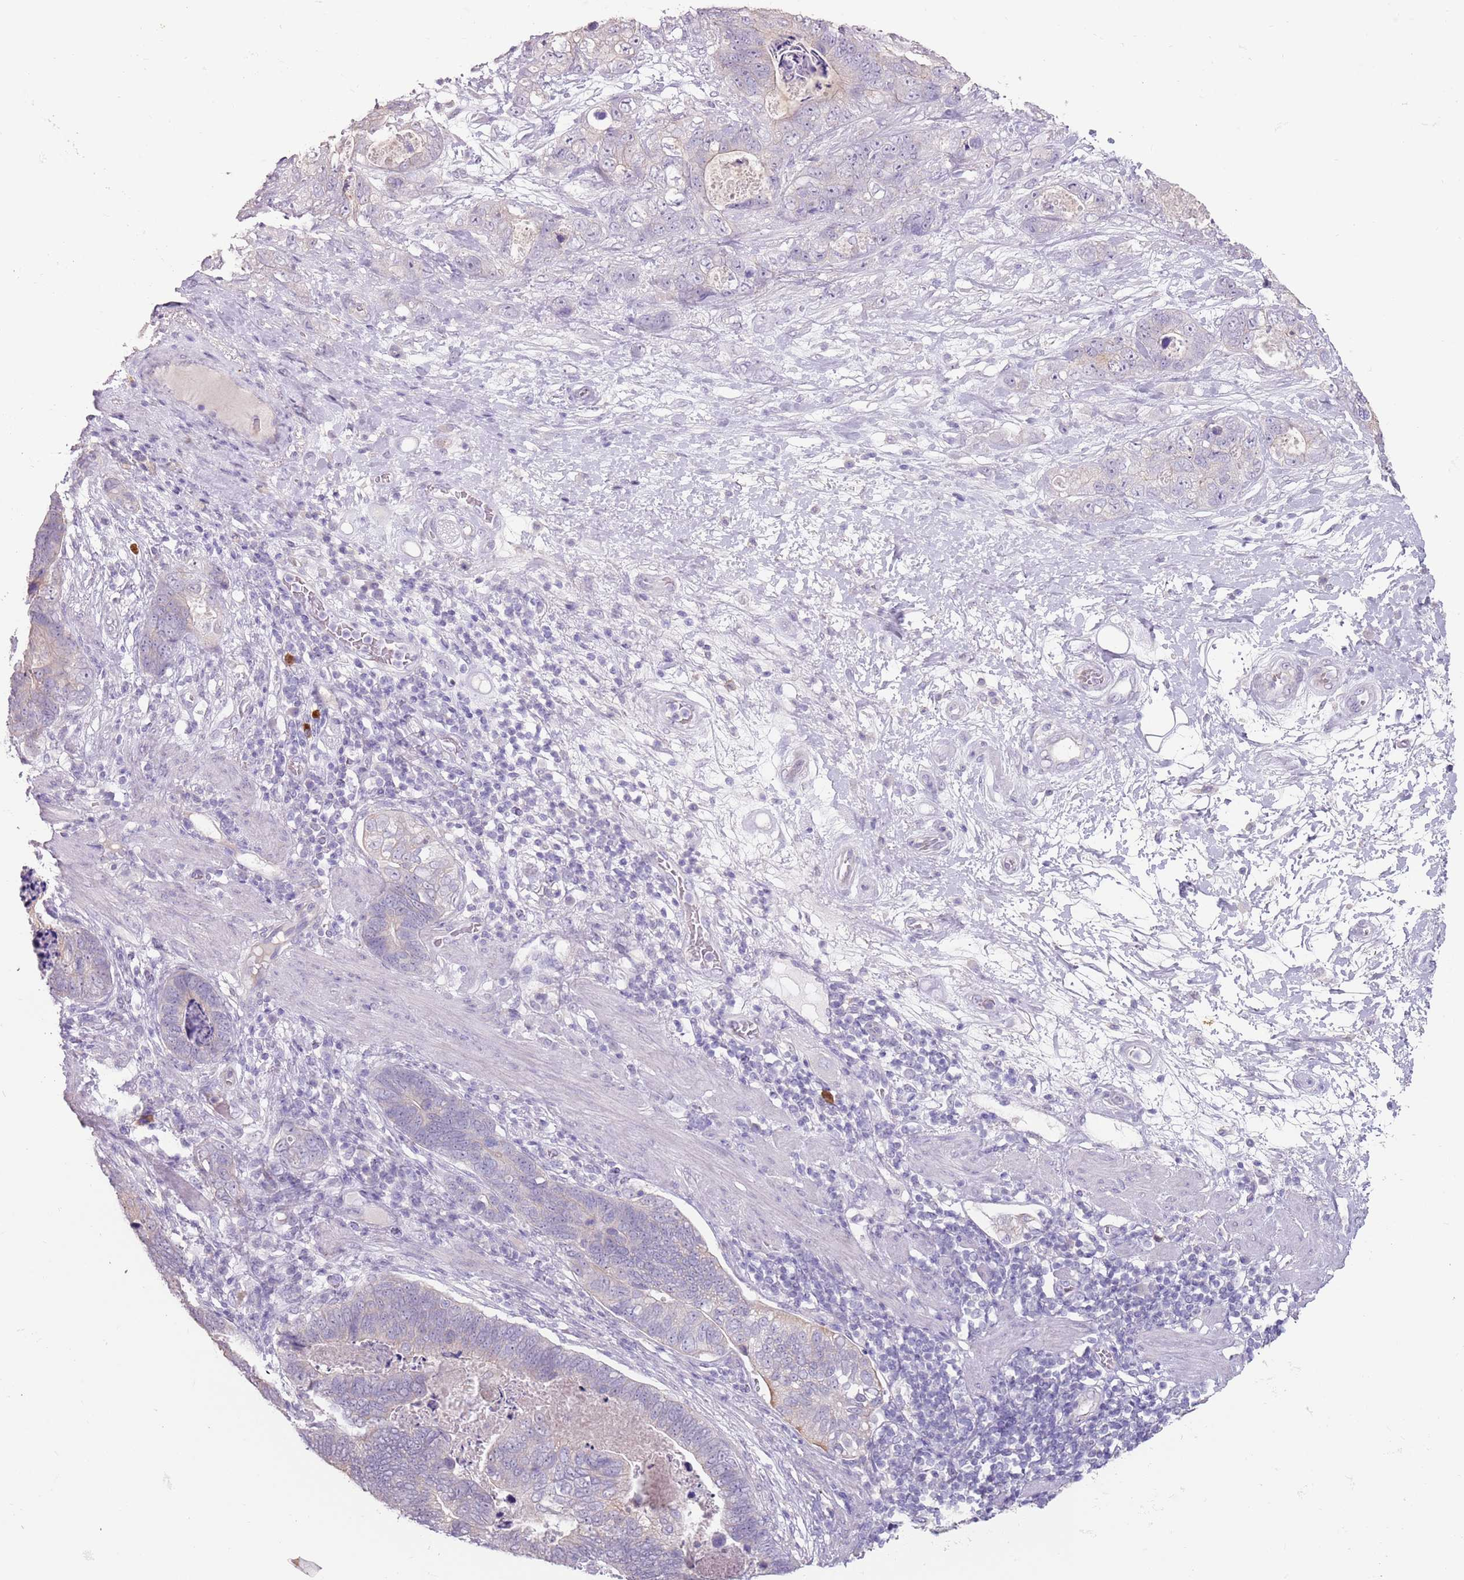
{"staining": {"intensity": "negative", "quantity": "none", "location": "none"}, "tissue": "stomach cancer", "cell_type": "Tumor cells", "image_type": "cancer", "snomed": [{"axis": "morphology", "description": "Normal tissue, NOS"}, {"axis": "morphology", "description": "Adenocarcinoma, NOS"}, {"axis": "topography", "description": "Stomach"}], "caption": "High magnification brightfield microscopy of stomach cancer stained with DAB (brown) and counterstained with hematoxylin (blue): tumor cells show no significant positivity.", "gene": "STYK1", "patient": {"sex": "female", "age": 89}}